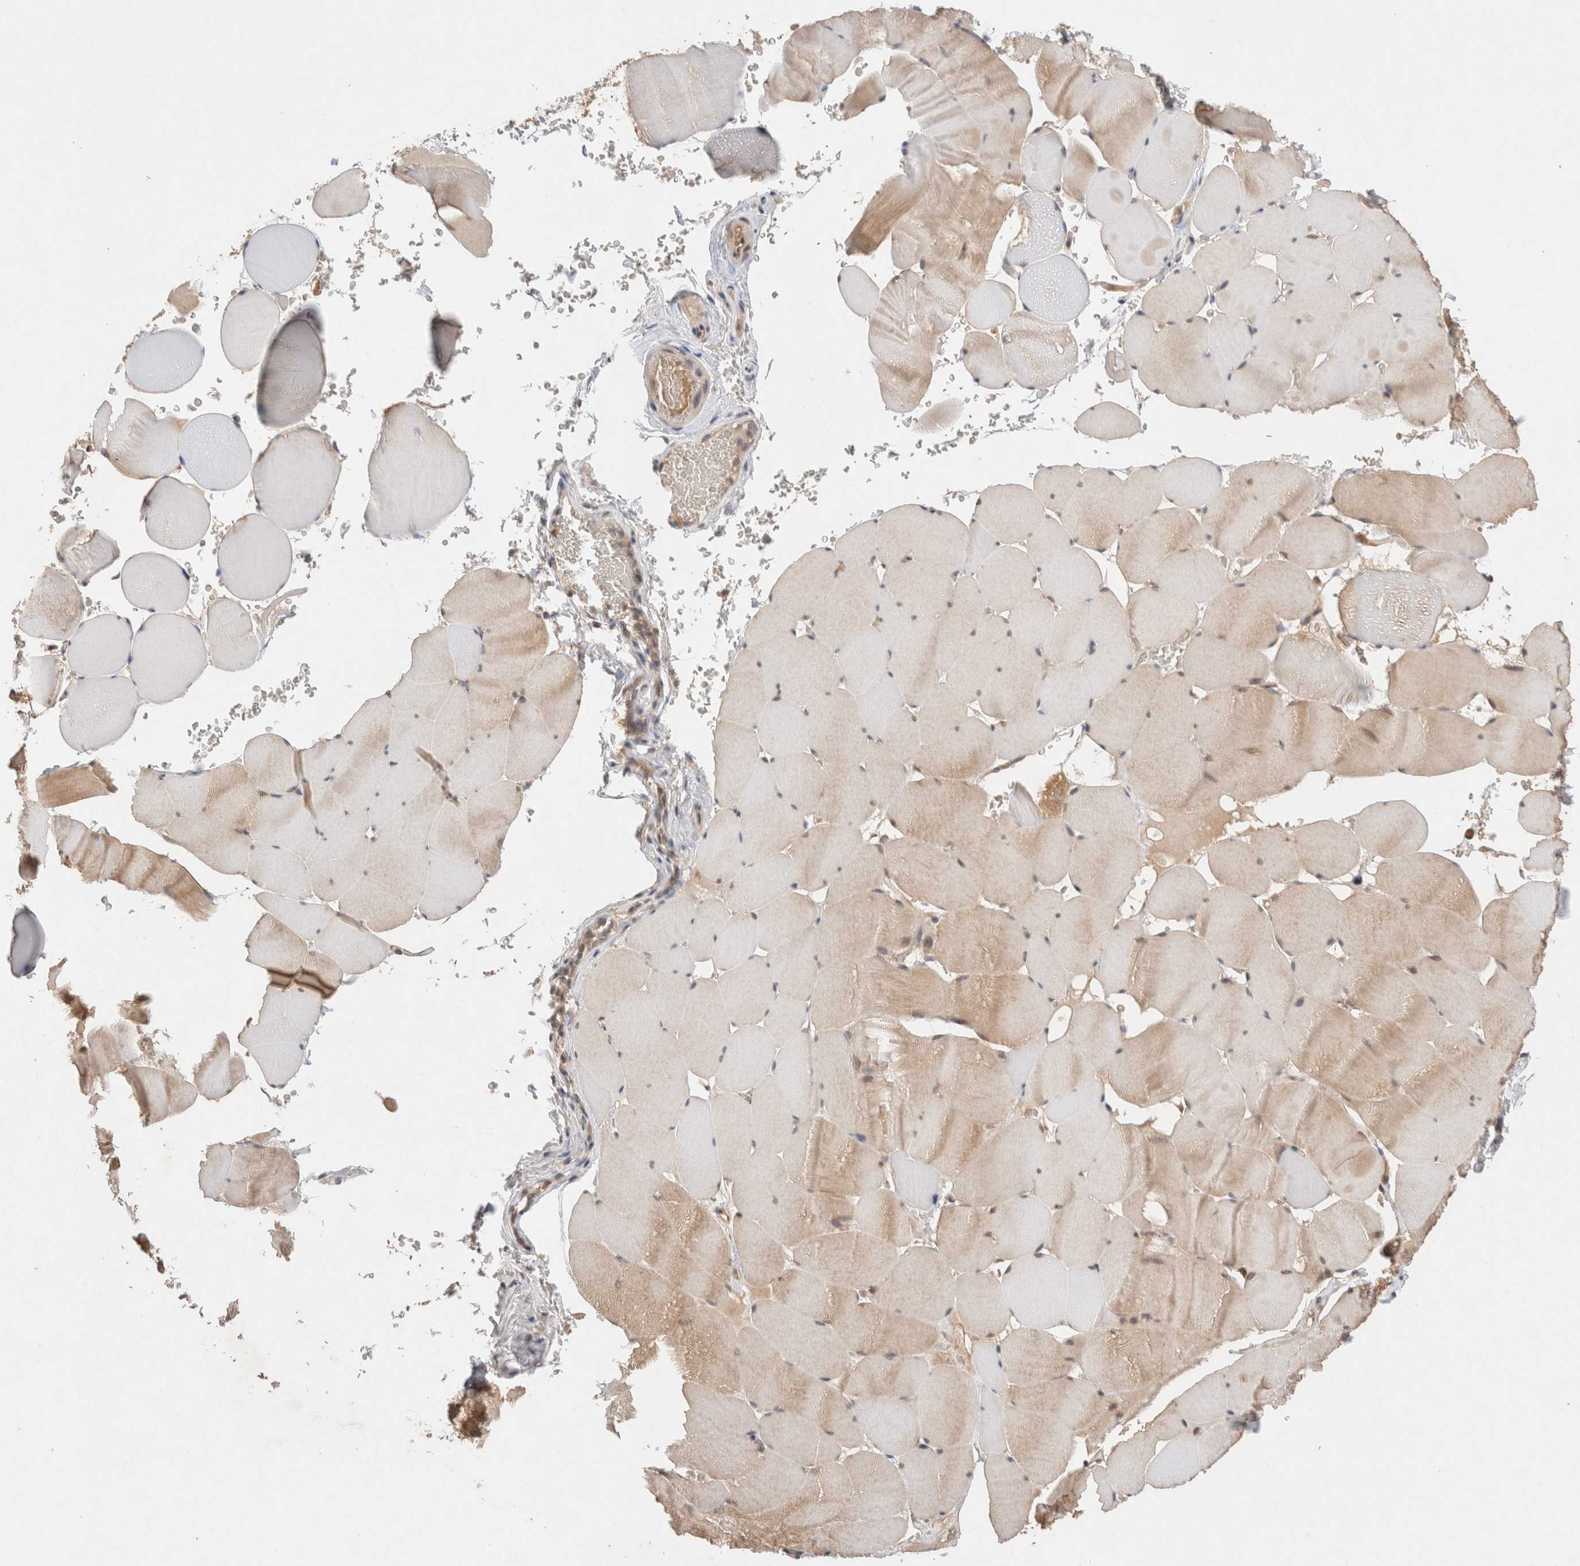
{"staining": {"intensity": "weak", "quantity": ">75%", "location": "cytoplasmic/membranous"}, "tissue": "skeletal muscle", "cell_type": "Myocytes", "image_type": "normal", "snomed": [{"axis": "morphology", "description": "Normal tissue, NOS"}, {"axis": "topography", "description": "Skeletal muscle"}], "caption": "High-magnification brightfield microscopy of normal skeletal muscle stained with DAB (3,3'-diaminobenzidine) (brown) and counterstained with hematoxylin (blue). myocytes exhibit weak cytoplasmic/membranous positivity is seen in about>75% of cells.", "gene": "KLHL20", "patient": {"sex": "male", "age": 62}}